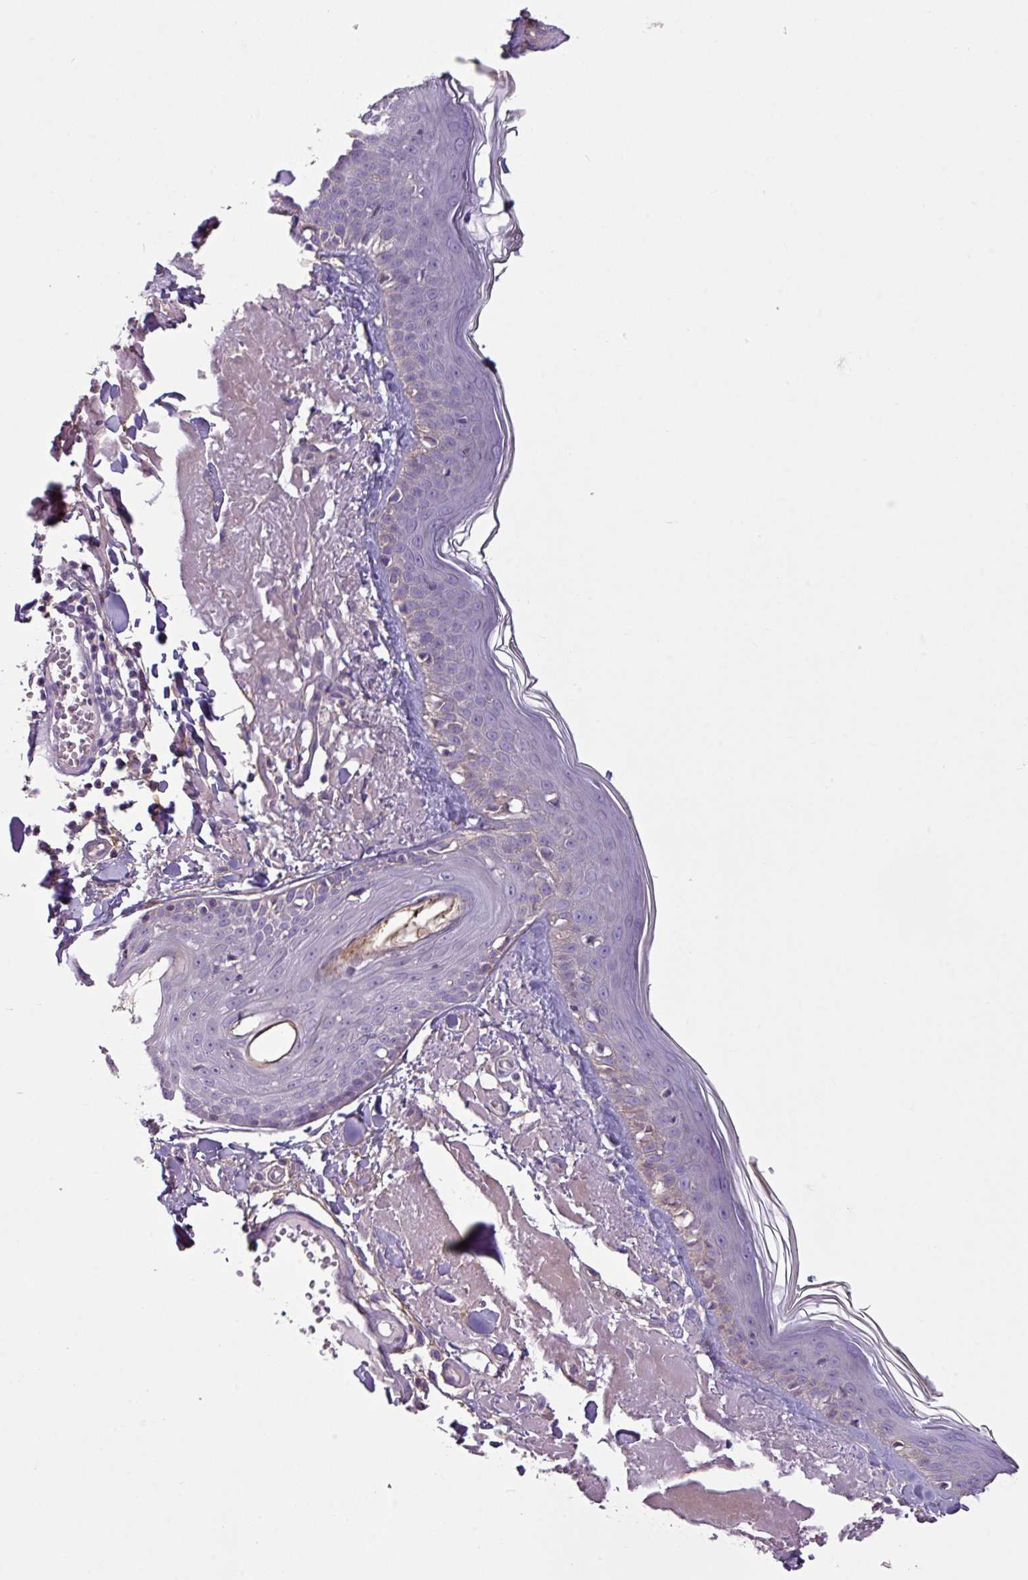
{"staining": {"intensity": "negative", "quantity": "none", "location": "none"}, "tissue": "skin", "cell_type": "Fibroblasts", "image_type": "normal", "snomed": [{"axis": "morphology", "description": "Normal tissue, NOS"}, {"axis": "morphology", "description": "Malignant melanoma, NOS"}, {"axis": "topography", "description": "Skin"}], "caption": "High power microscopy photomicrograph of an IHC micrograph of unremarkable skin, revealing no significant positivity in fibroblasts.", "gene": "TMEM178B", "patient": {"sex": "male", "age": 80}}